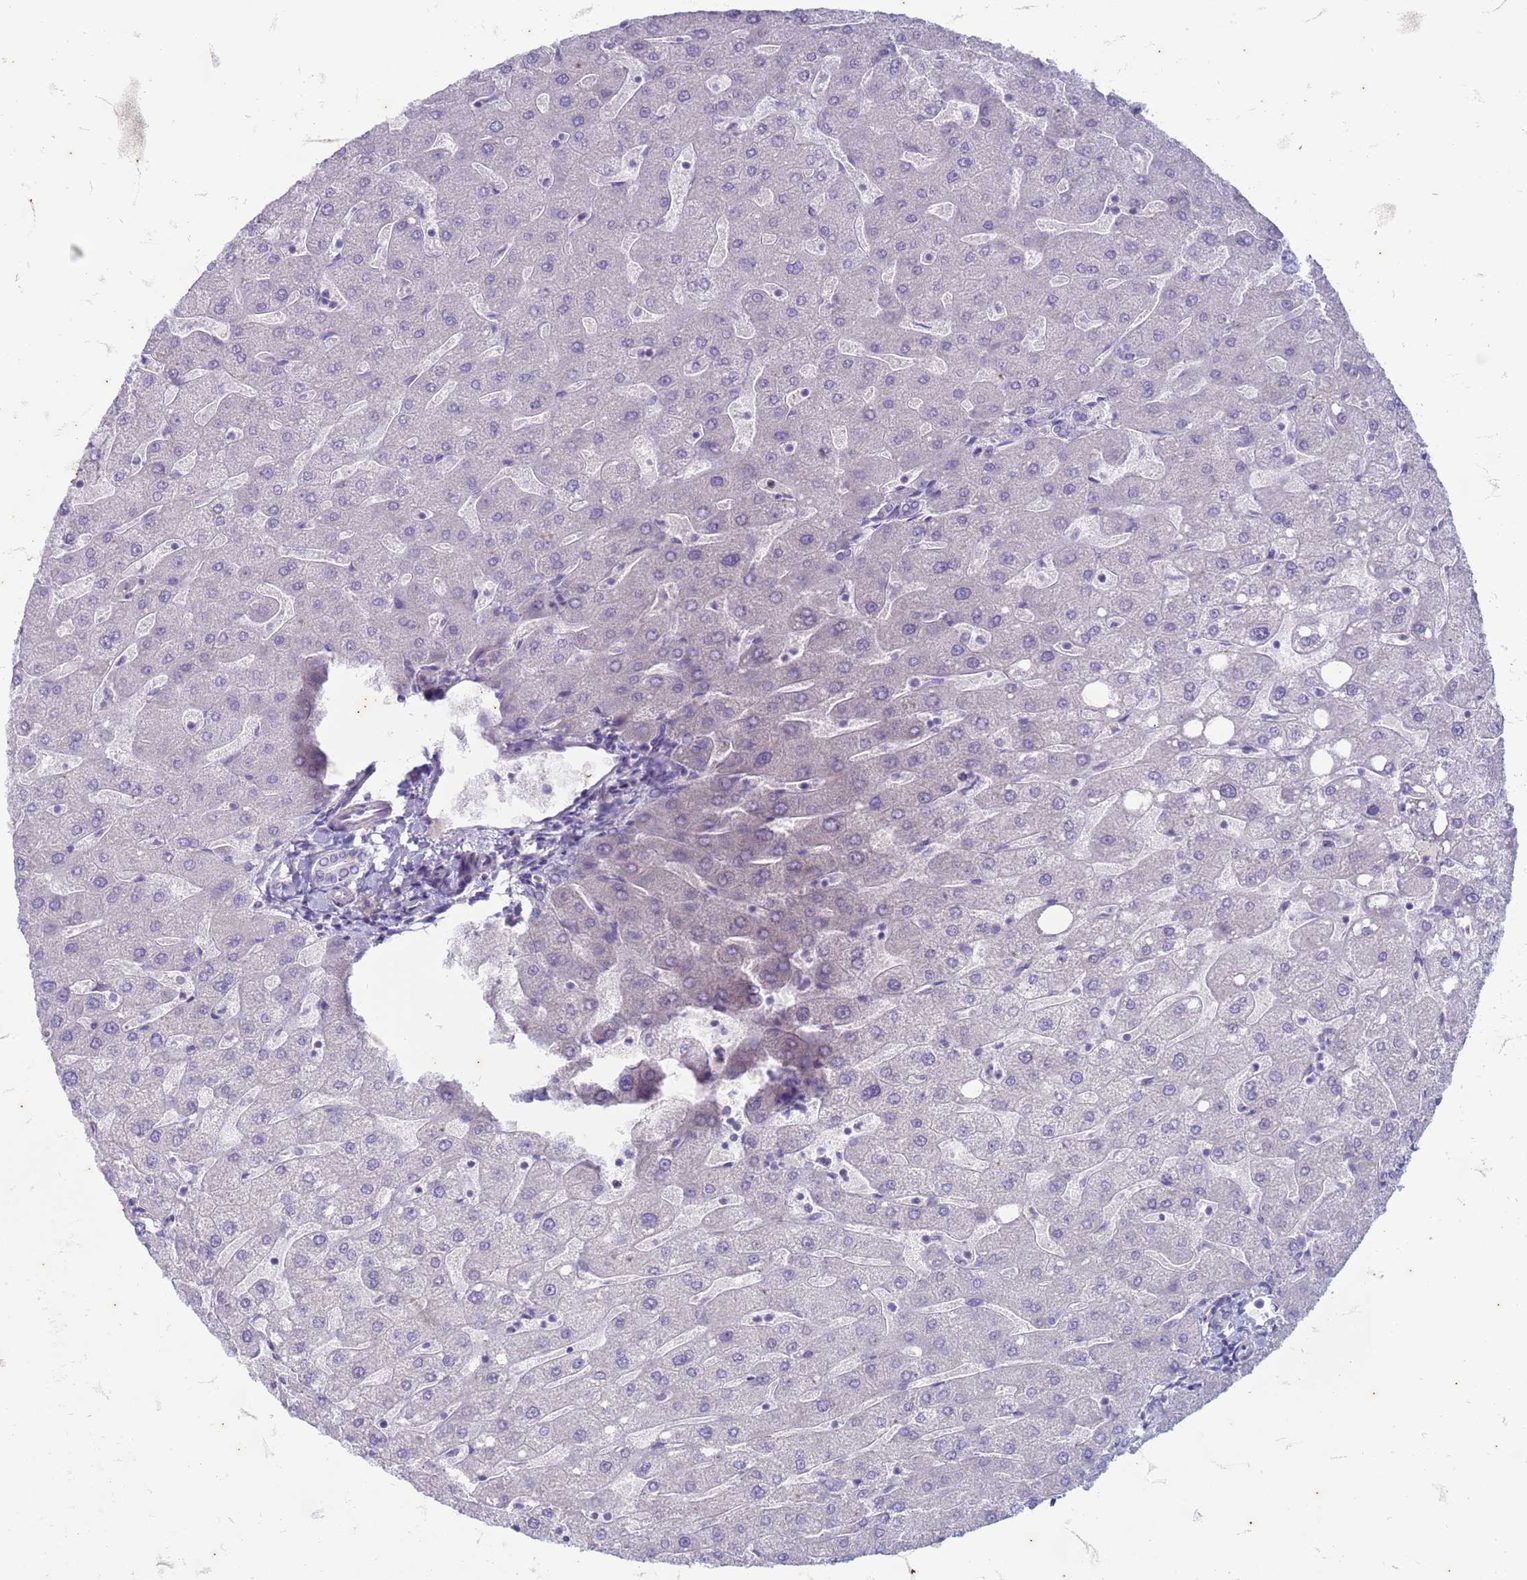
{"staining": {"intensity": "negative", "quantity": "none", "location": "none"}, "tissue": "liver", "cell_type": "Cholangiocytes", "image_type": "normal", "snomed": [{"axis": "morphology", "description": "Normal tissue, NOS"}, {"axis": "topography", "description": "Liver"}], "caption": "Immunohistochemistry histopathology image of unremarkable liver: liver stained with DAB demonstrates no significant protein expression in cholangiocytes.", "gene": "SUCO", "patient": {"sex": "male", "age": 67}}